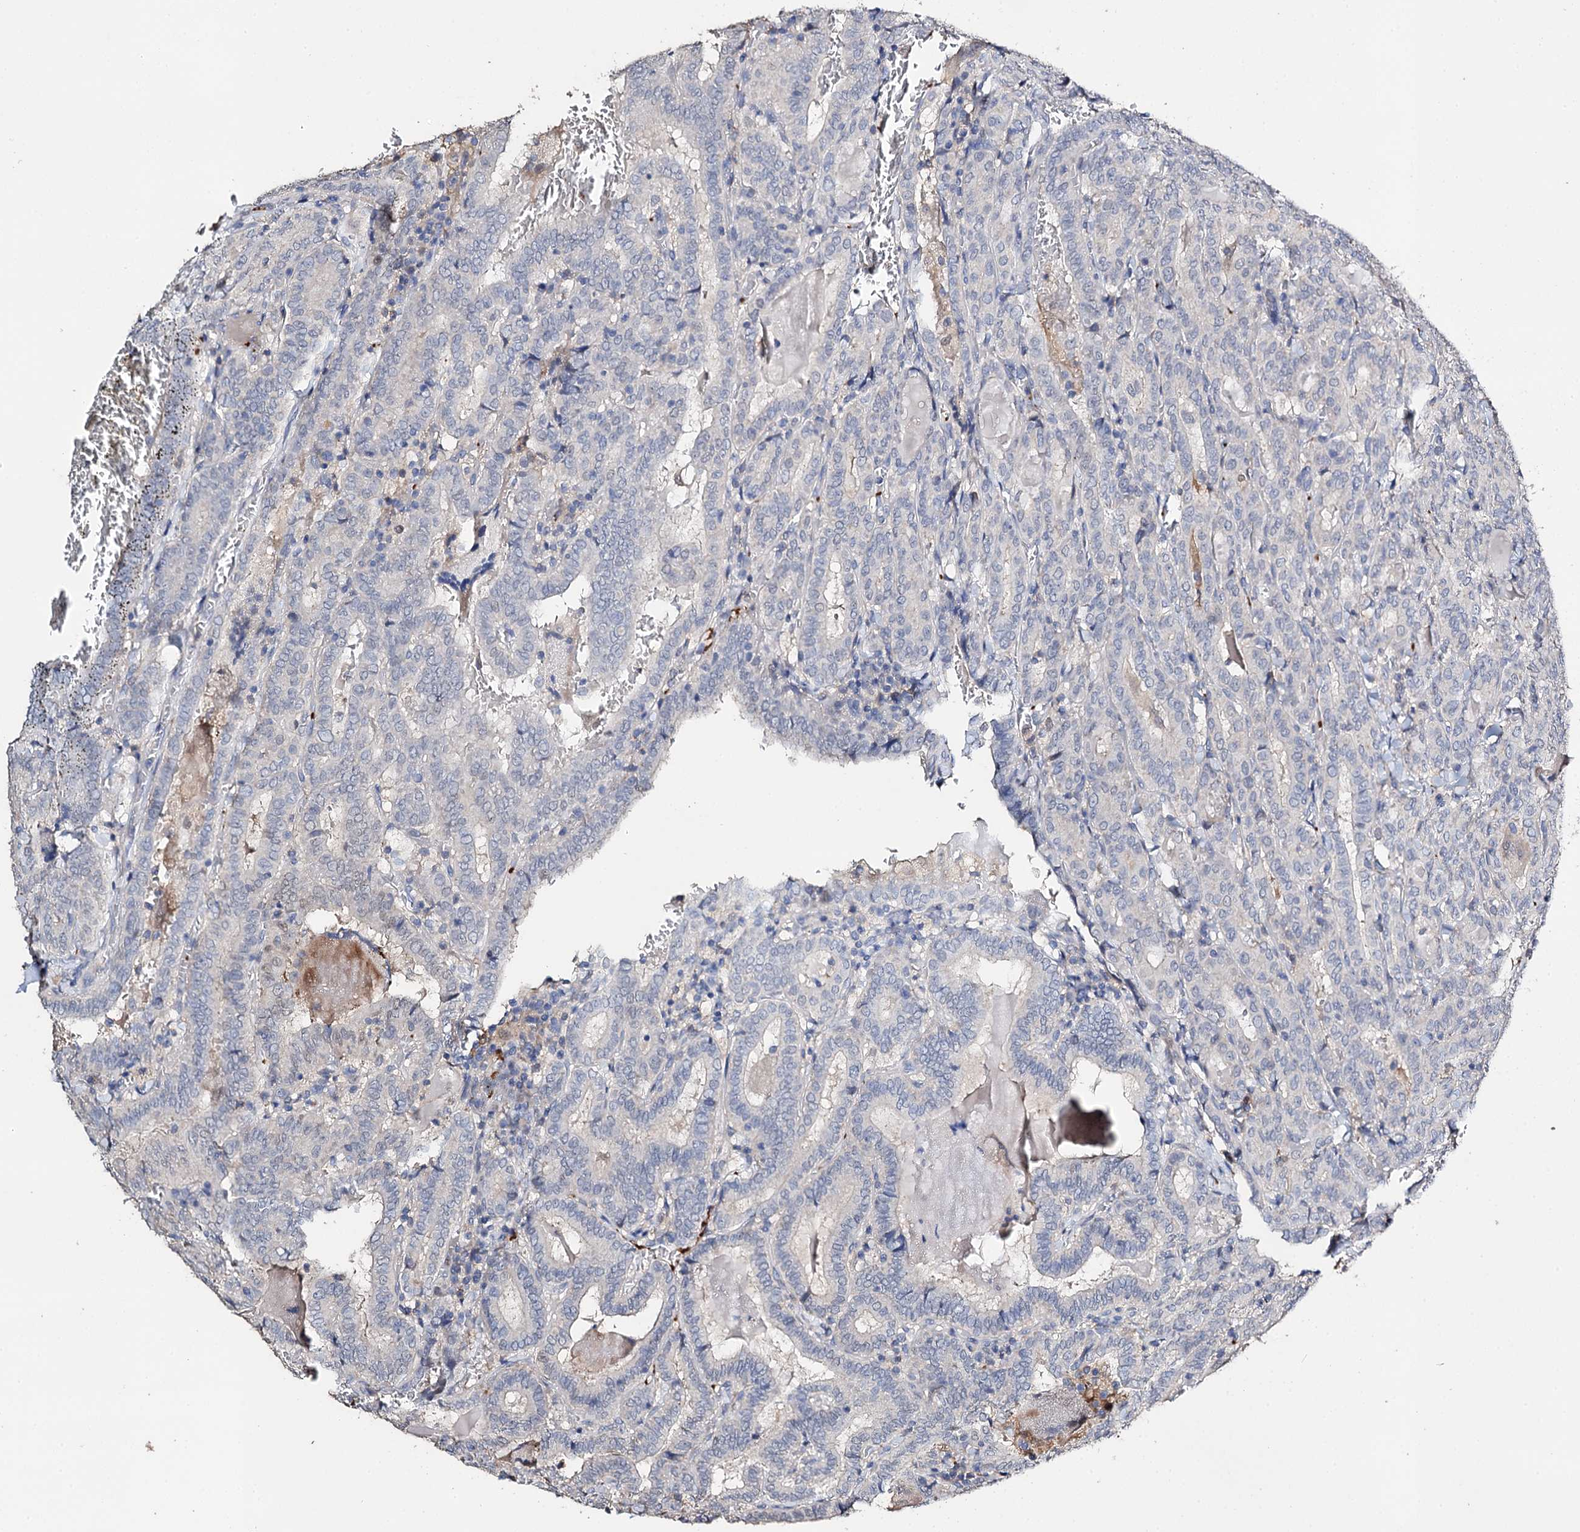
{"staining": {"intensity": "negative", "quantity": "none", "location": "none"}, "tissue": "thyroid cancer", "cell_type": "Tumor cells", "image_type": "cancer", "snomed": [{"axis": "morphology", "description": "Papillary adenocarcinoma, NOS"}, {"axis": "topography", "description": "Thyroid gland"}], "caption": "Thyroid cancer stained for a protein using immunohistochemistry (IHC) displays no positivity tumor cells.", "gene": "DNAH6", "patient": {"sex": "female", "age": 72}}